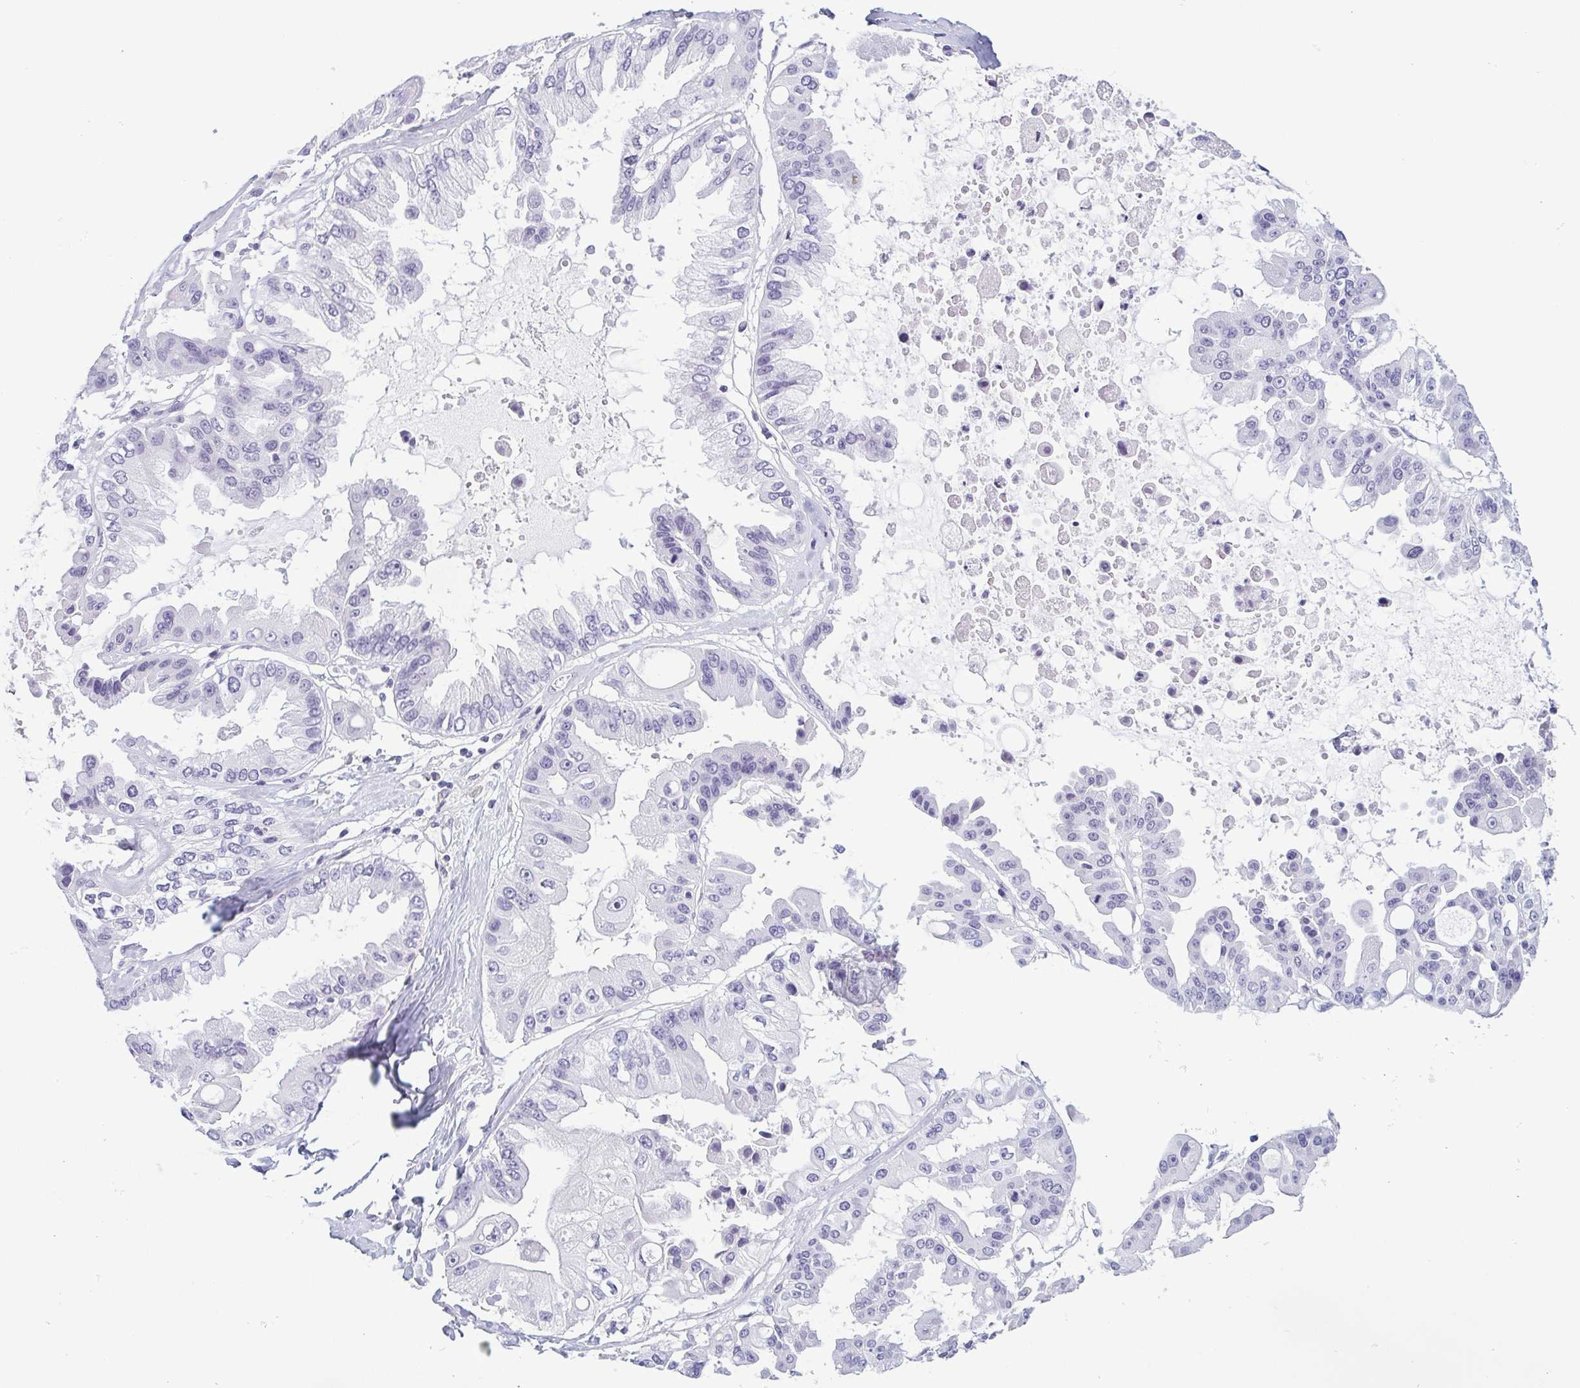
{"staining": {"intensity": "negative", "quantity": "none", "location": "none"}, "tissue": "ovarian cancer", "cell_type": "Tumor cells", "image_type": "cancer", "snomed": [{"axis": "morphology", "description": "Cystadenocarcinoma, serous, NOS"}, {"axis": "topography", "description": "Ovary"}], "caption": "Immunohistochemistry (IHC) image of ovarian serous cystadenocarcinoma stained for a protein (brown), which demonstrates no positivity in tumor cells.", "gene": "KRT78", "patient": {"sex": "female", "age": 56}}